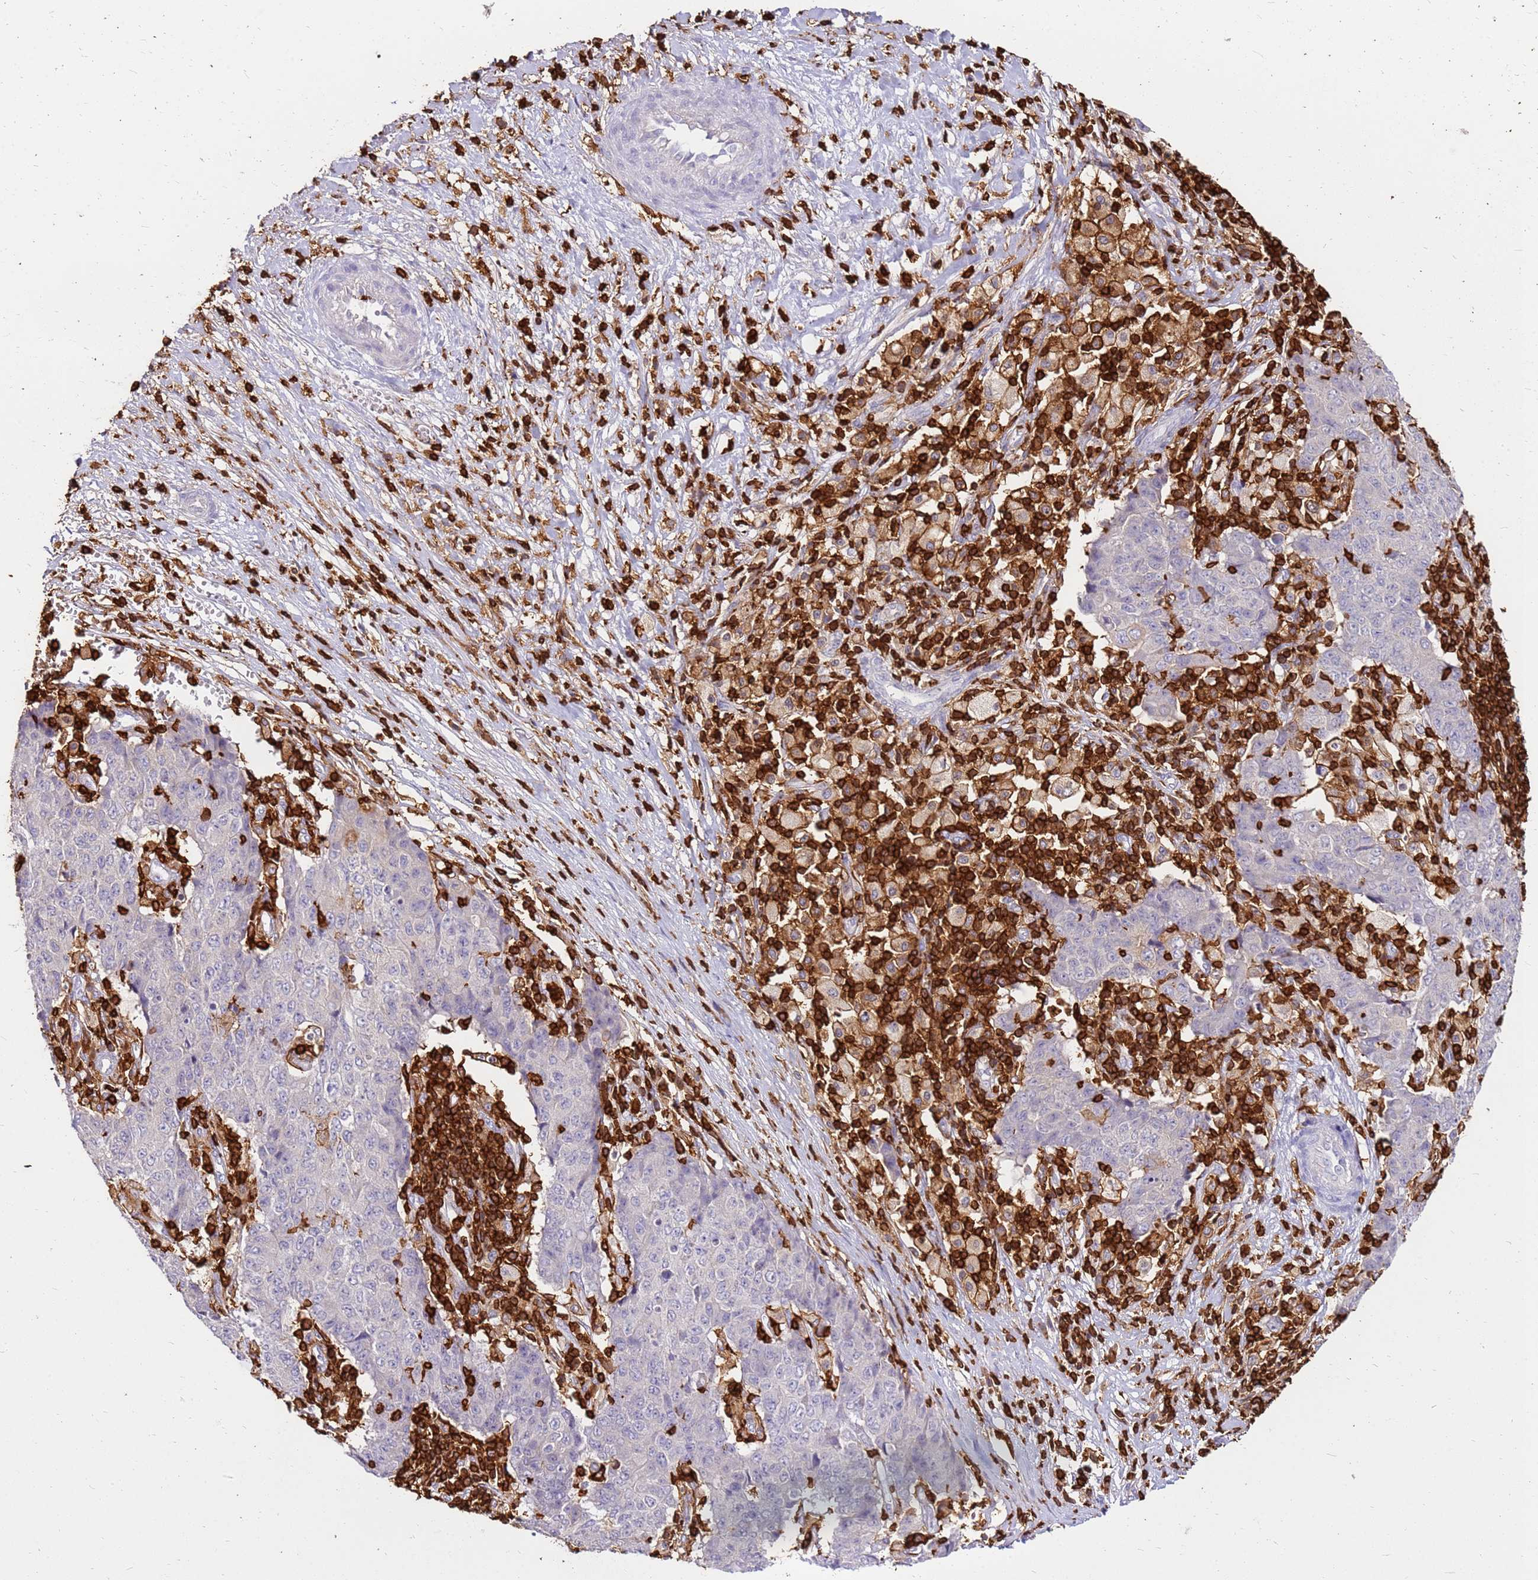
{"staining": {"intensity": "negative", "quantity": "none", "location": "none"}, "tissue": "ovarian cancer", "cell_type": "Tumor cells", "image_type": "cancer", "snomed": [{"axis": "morphology", "description": "Carcinoma, endometroid"}, {"axis": "topography", "description": "Ovary"}], "caption": "High power microscopy image of an IHC micrograph of endometroid carcinoma (ovarian), revealing no significant expression in tumor cells.", "gene": "CORO1A", "patient": {"sex": "female", "age": 42}}